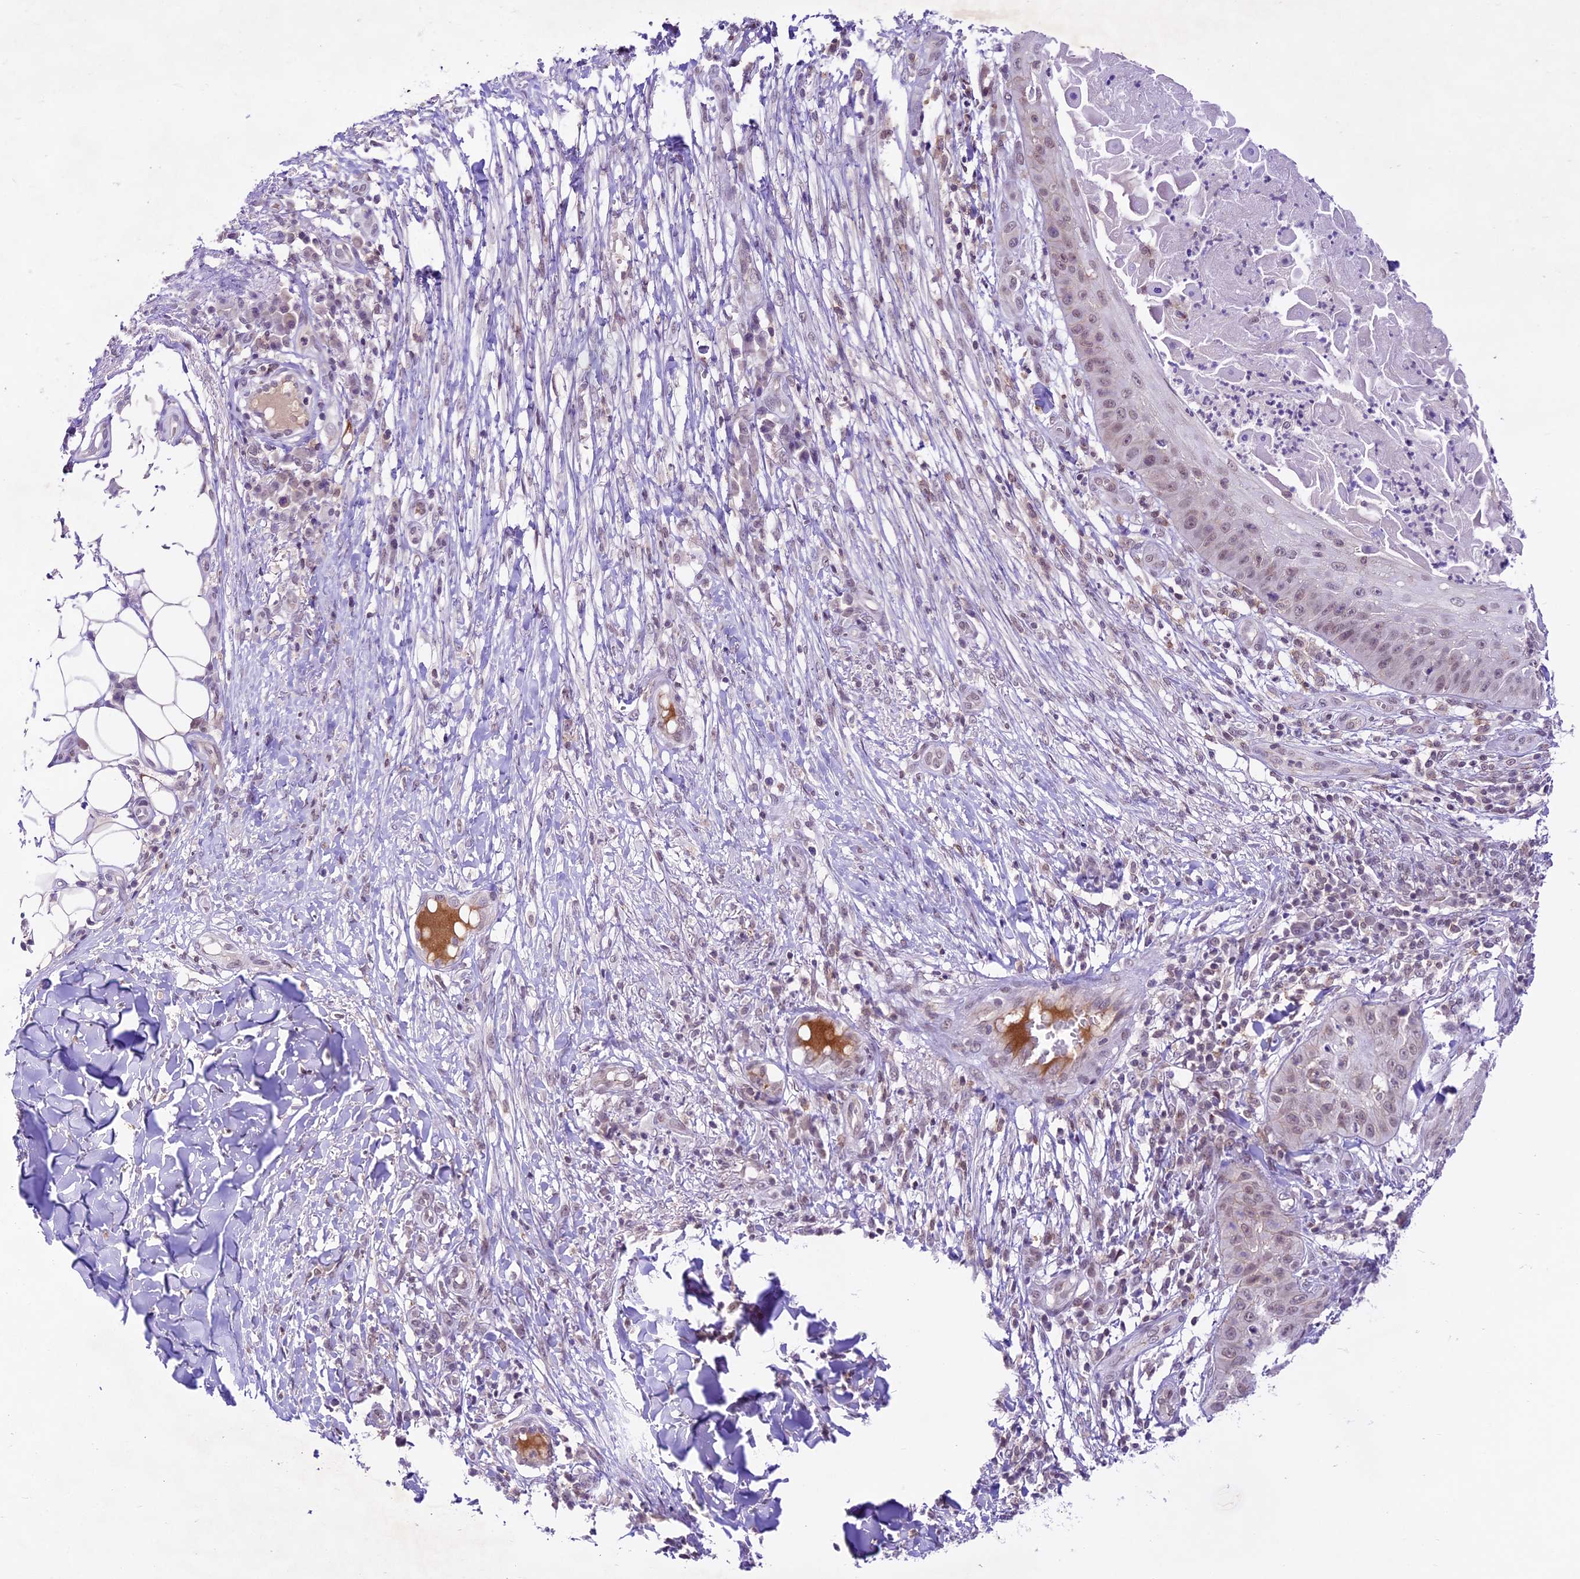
{"staining": {"intensity": "weak", "quantity": "25%-75%", "location": "nuclear"}, "tissue": "skin cancer", "cell_type": "Tumor cells", "image_type": "cancer", "snomed": [{"axis": "morphology", "description": "Squamous cell carcinoma, NOS"}, {"axis": "topography", "description": "Skin"}], "caption": "The photomicrograph exhibits staining of skin squamous cell carcinoma, revealing weak nuclear protein expression (brown color) within tumor cells.", "gene": "SHKBP1", "patient": {"sex": "male", "age": 70}}